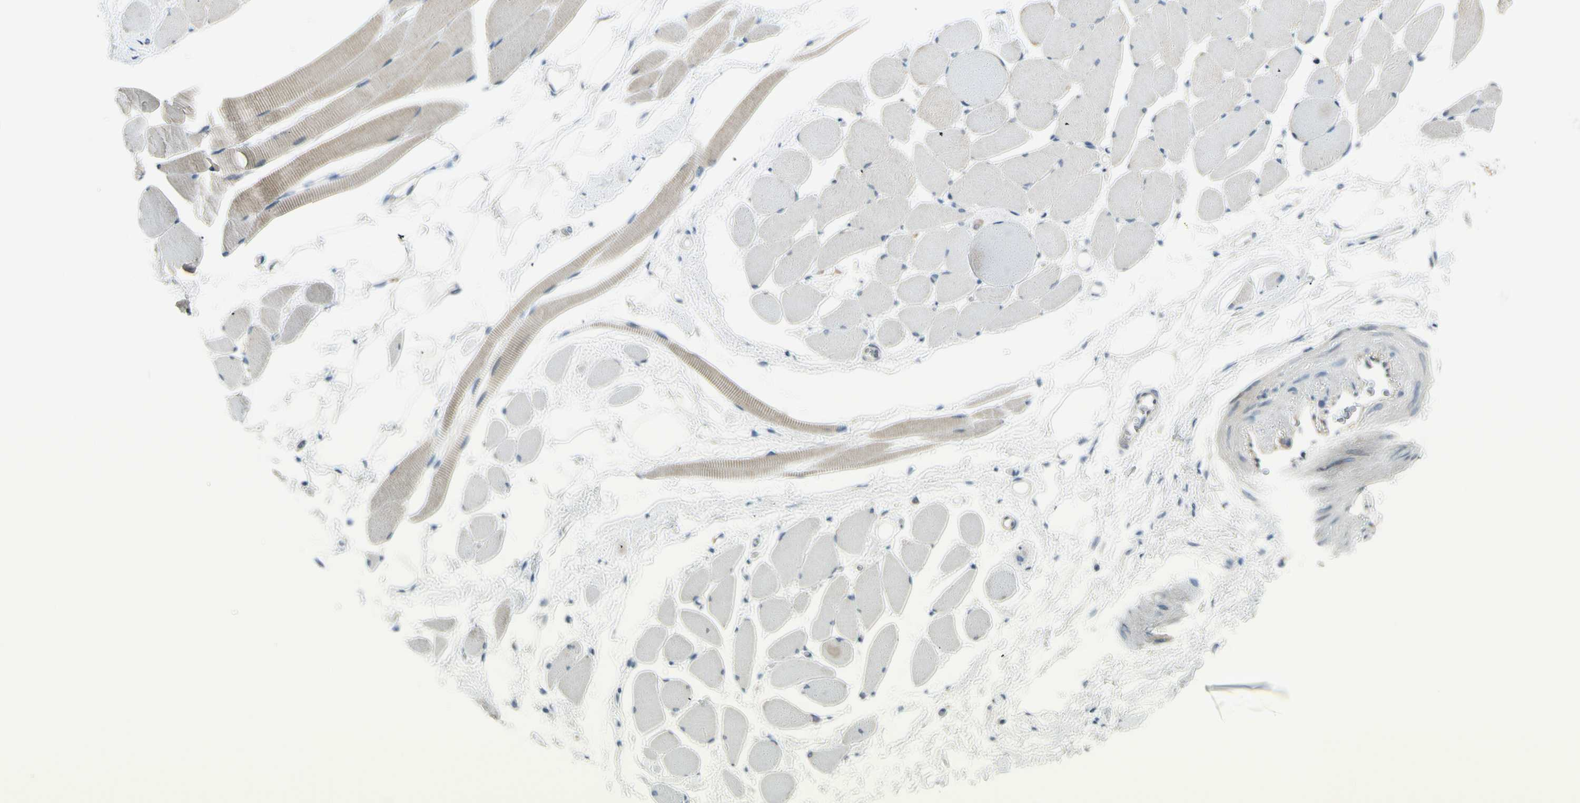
{"staining": {"intensity": "weak", "quantity": "25%-75%", "location": "cytoplasmic/membranous"}, "tissue": "skeletal muscle", "cell_type": "Myocytes", "image_type": "normal", "snomed": [{"axis": "morphology", "description": "Normal tissue, NOS"}, {"axis": "topography", "description": "Skeletal muscle"}, {"axis": "topography", "description": "Peripheral nerve tissue"}], "caption": "The immunohistochemical stain highlights weak cytoplasmic/membranous positivity in myocytes of normal skeletal muscle. (DAB (3,3'-diaminobenzidine) IHC, brown staining for protein, blue staining for nuclei).", "gene": "GALNT5", "patient": {"sex": "female", "age": 84}}